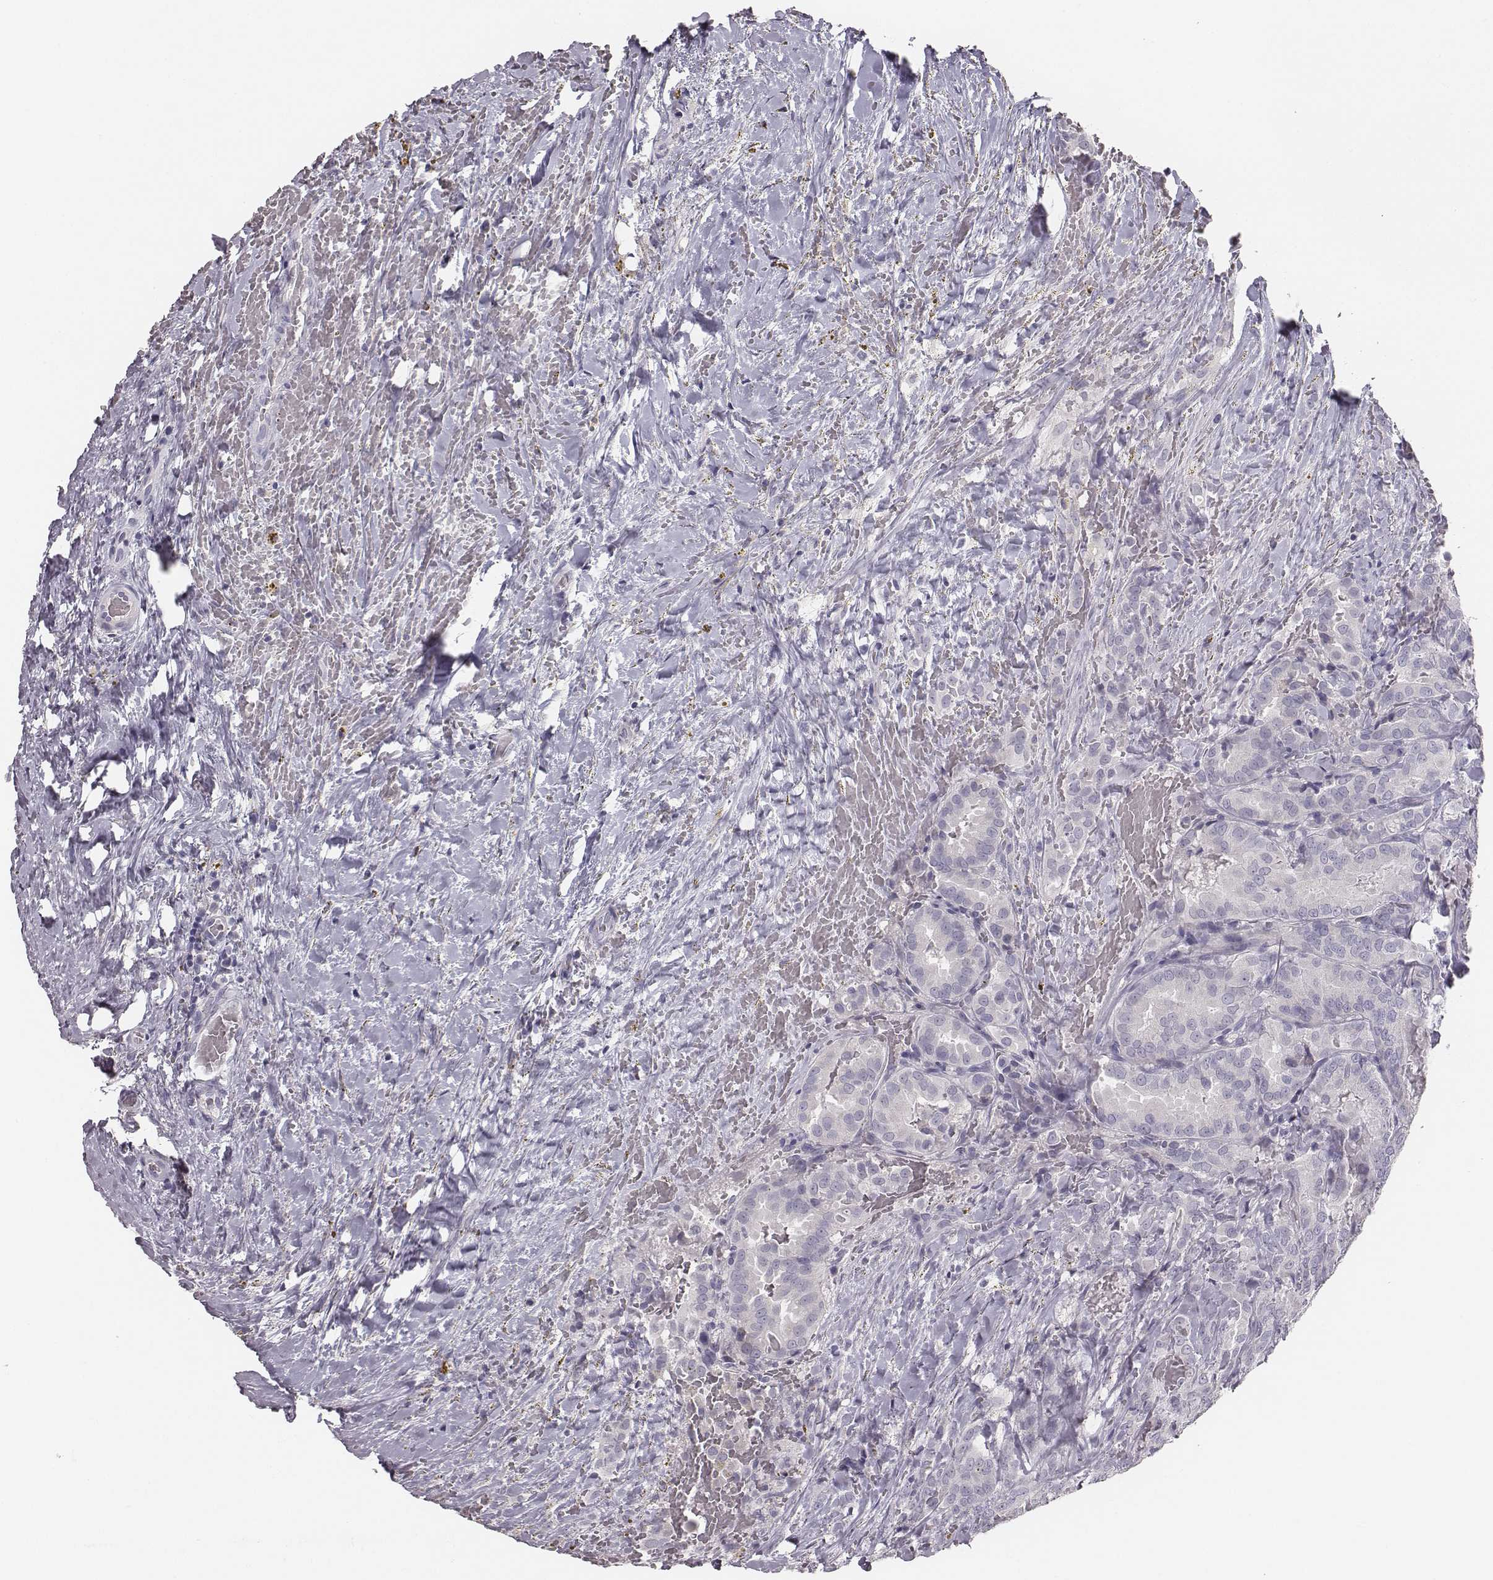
{"staining": {"intensity": "negative", "quantity": "none", "location": "none"}, "tissue": "thyroid cancer", "cell_type": "Tumor cells", "image_type": "cancer", "snomed": [{"axis": "morphology", "description": "Papillary adenocarcinoma, NOS"}, {"axis": "topography", "description": "Thyroid gland"}], "caption": "Thyroid papillary adenocarcinoma stained for a protein using IHC reveals no positivity tumor cells.", "gene": "MYH6", "patient": {"sex": "male", "age": 61}}